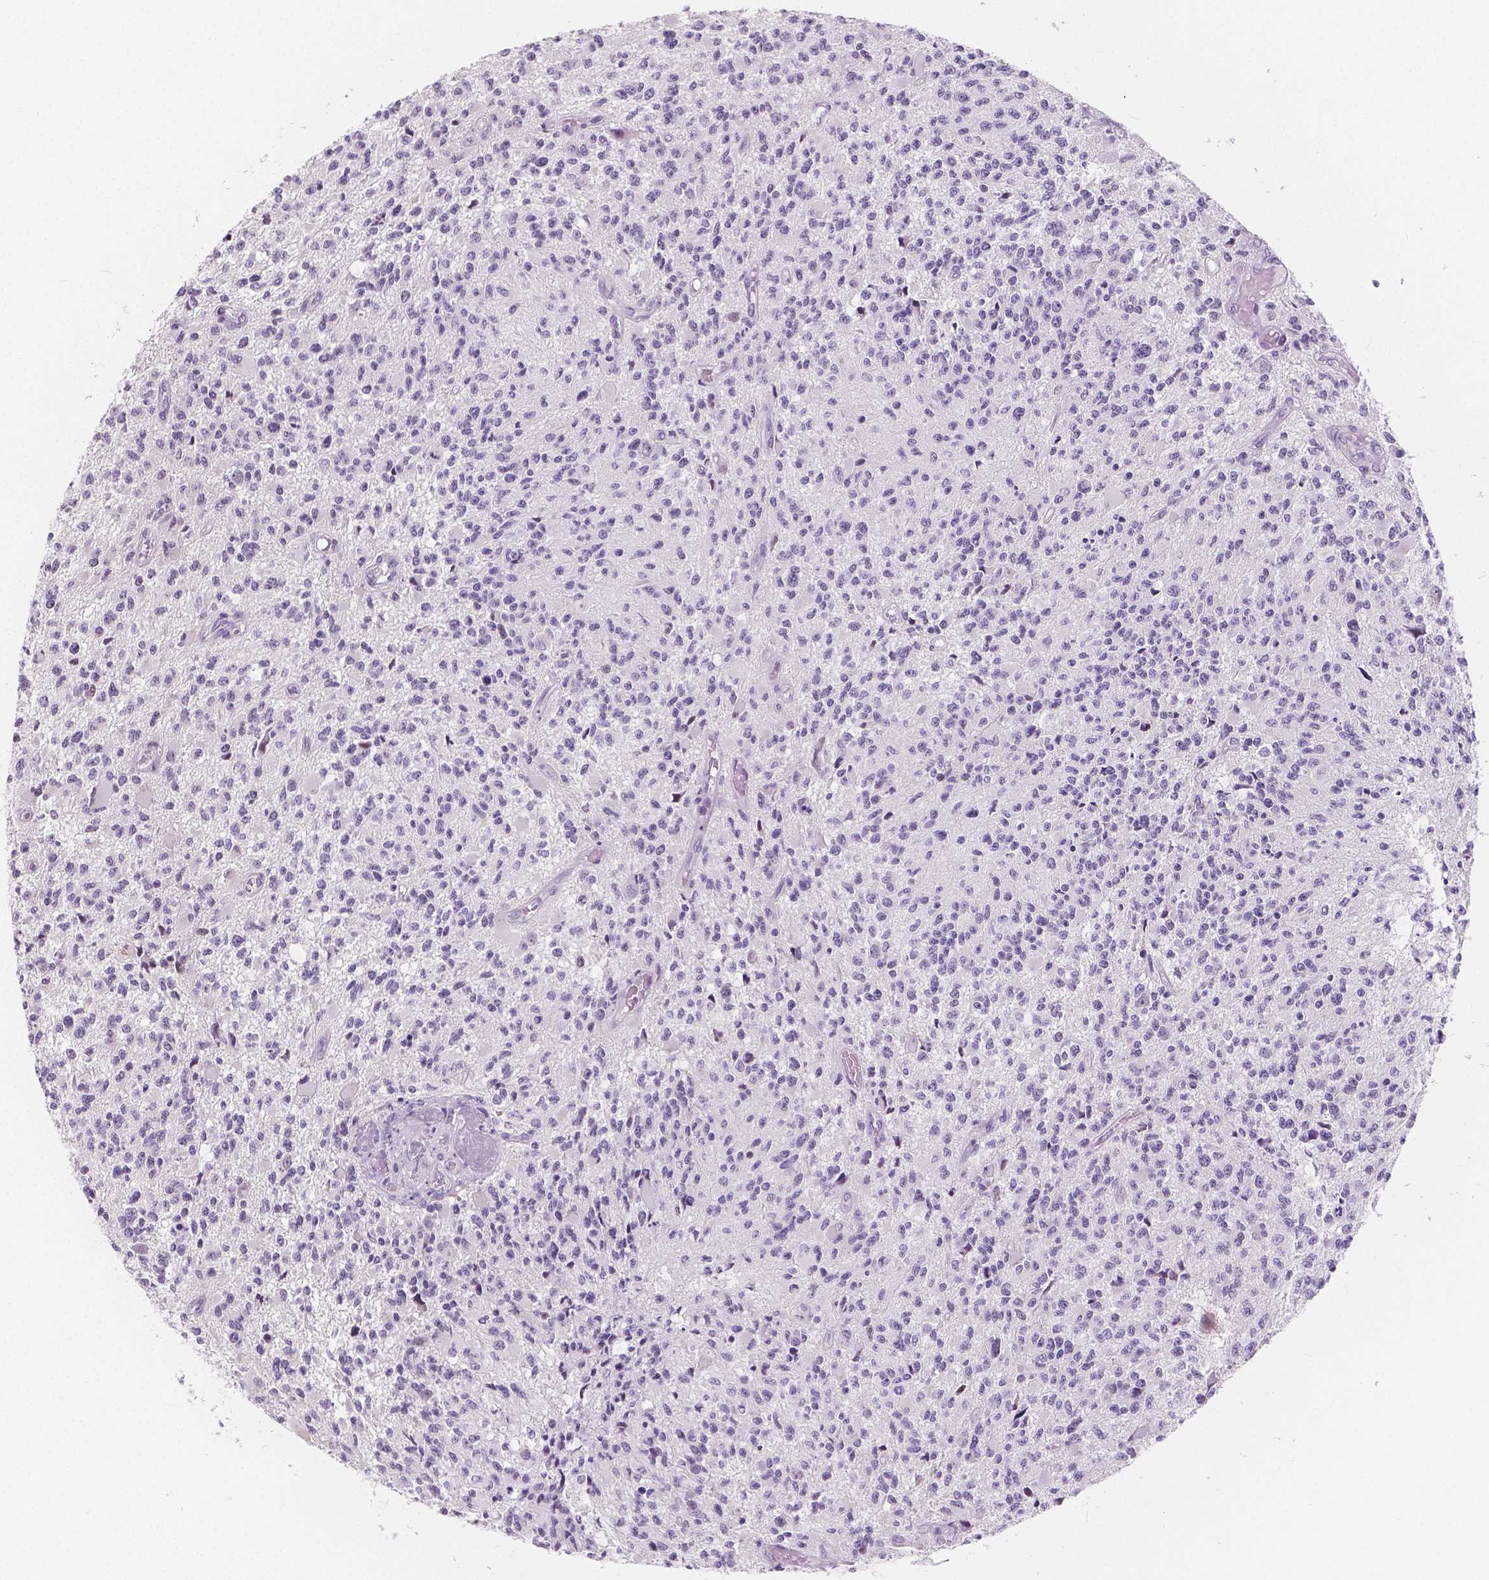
{"staining": {"intensity": "negative", "quantity": "none", "location": "none"}, "tissue": "glioma", "cell_type": "Tumor cells", "image_type": "cancer", "snomed": [{"axis": "morphology", "description": "Glioma, malignant, High grade"}, {"axis": "topography", "description": "Brain"}], "caption": "Immunohistochemical staining of human glioma reveals no significant positivity in tumor cells.", "gene": "NOLC1", "patient": {"sex": "female", "age": 63}}